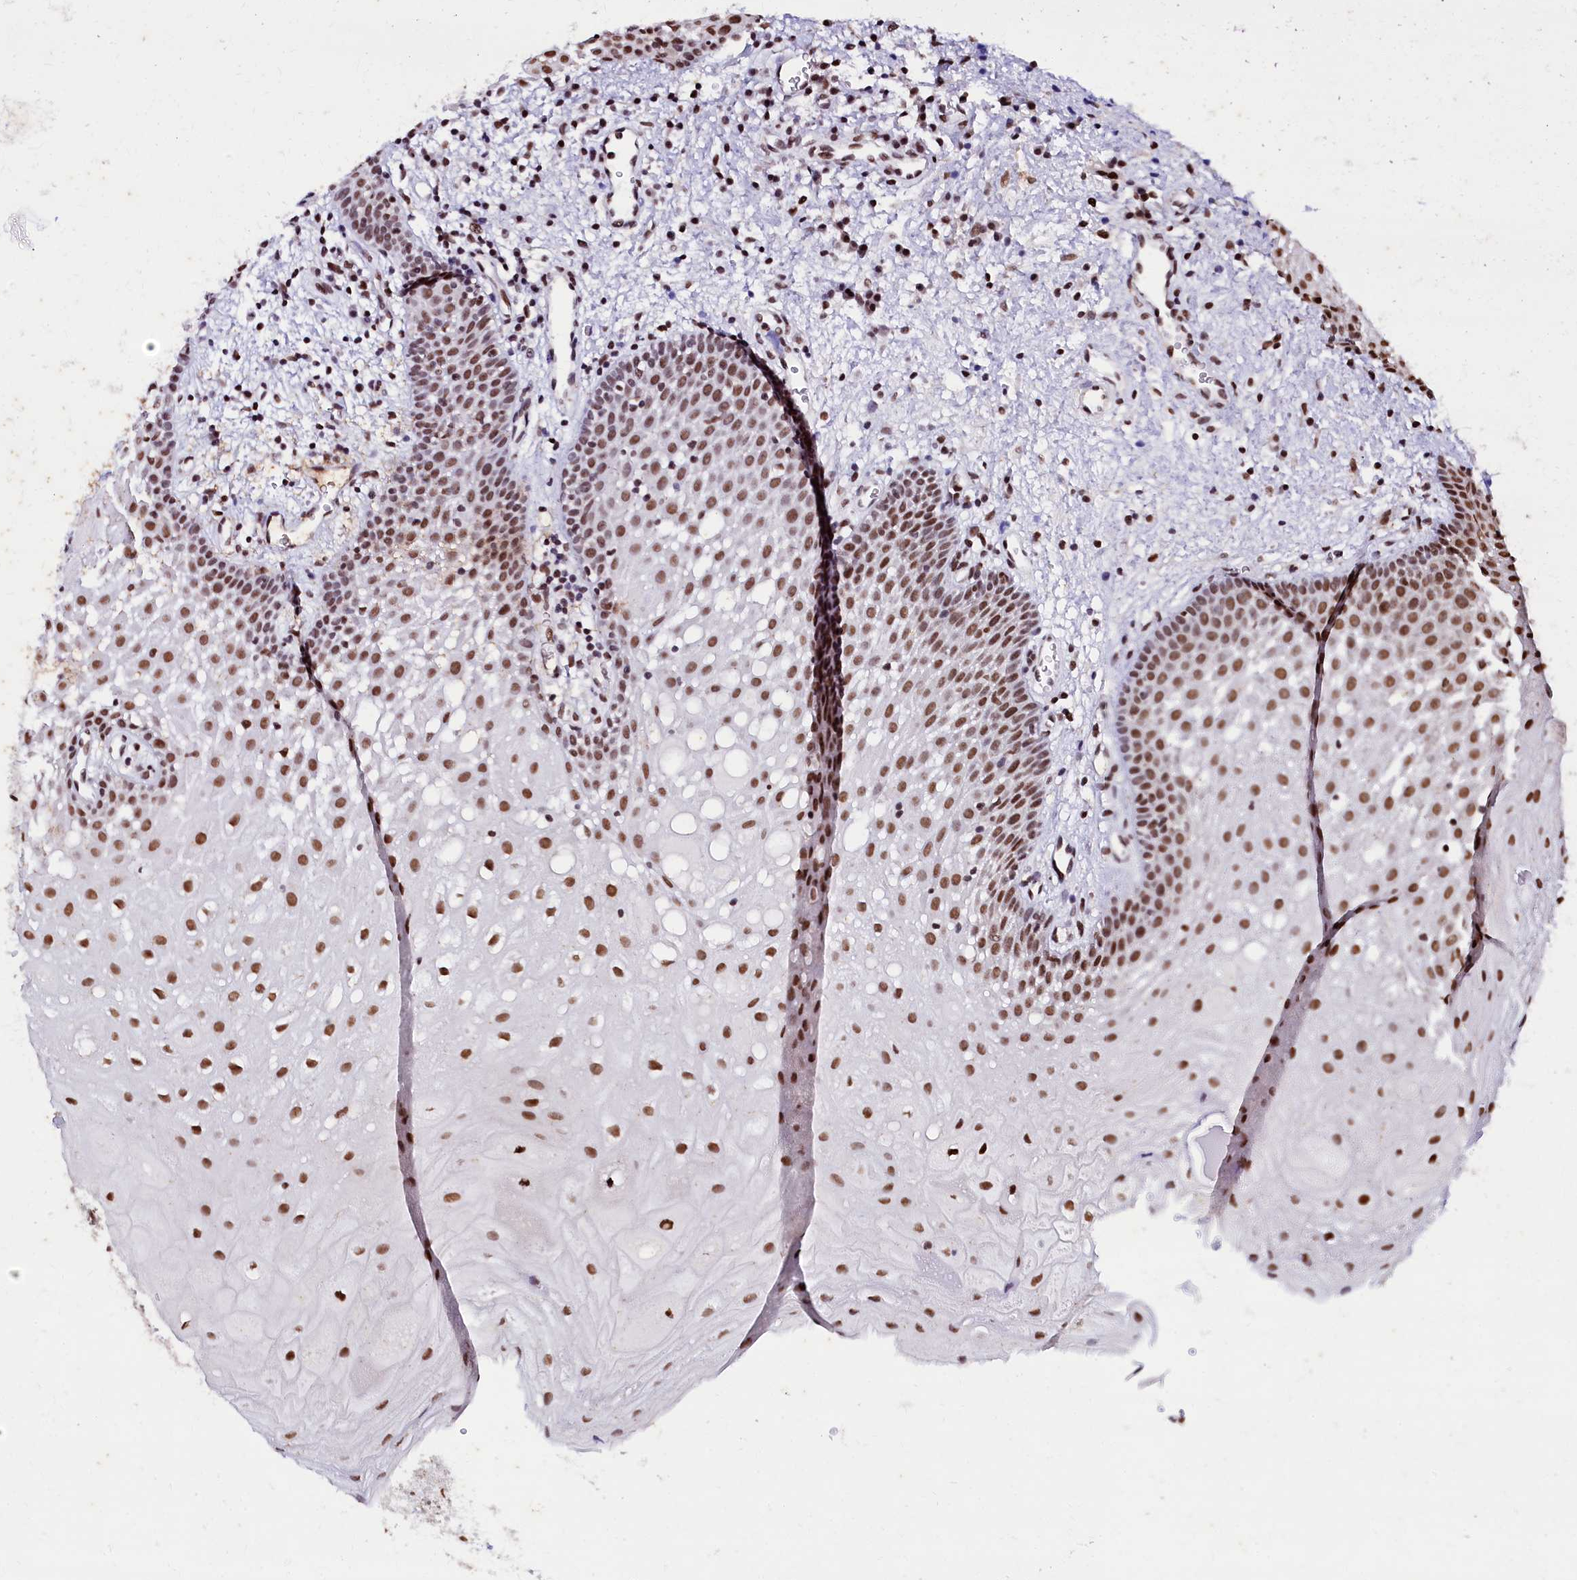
{"staining": {"intensity": "moderate", "quantity": ">75%", "location": "nuclear"}, "tissue": "oral mucosa", "cell_type": "Squamous epithelial cells", "image_type": "normal", "snomed": [{"axis": "morphology", "description": "Normal tissue, NOS"}, {"axis": "topography", "description": "Oral tissue"}], "caption": "Oral mucosa stained with a brown dye demonstrates moderate nuclear positive staining in about >75% of squamous epithelial cells.", "gene": "CPSF7", "patient": {"sex": "male", "age": 74}}